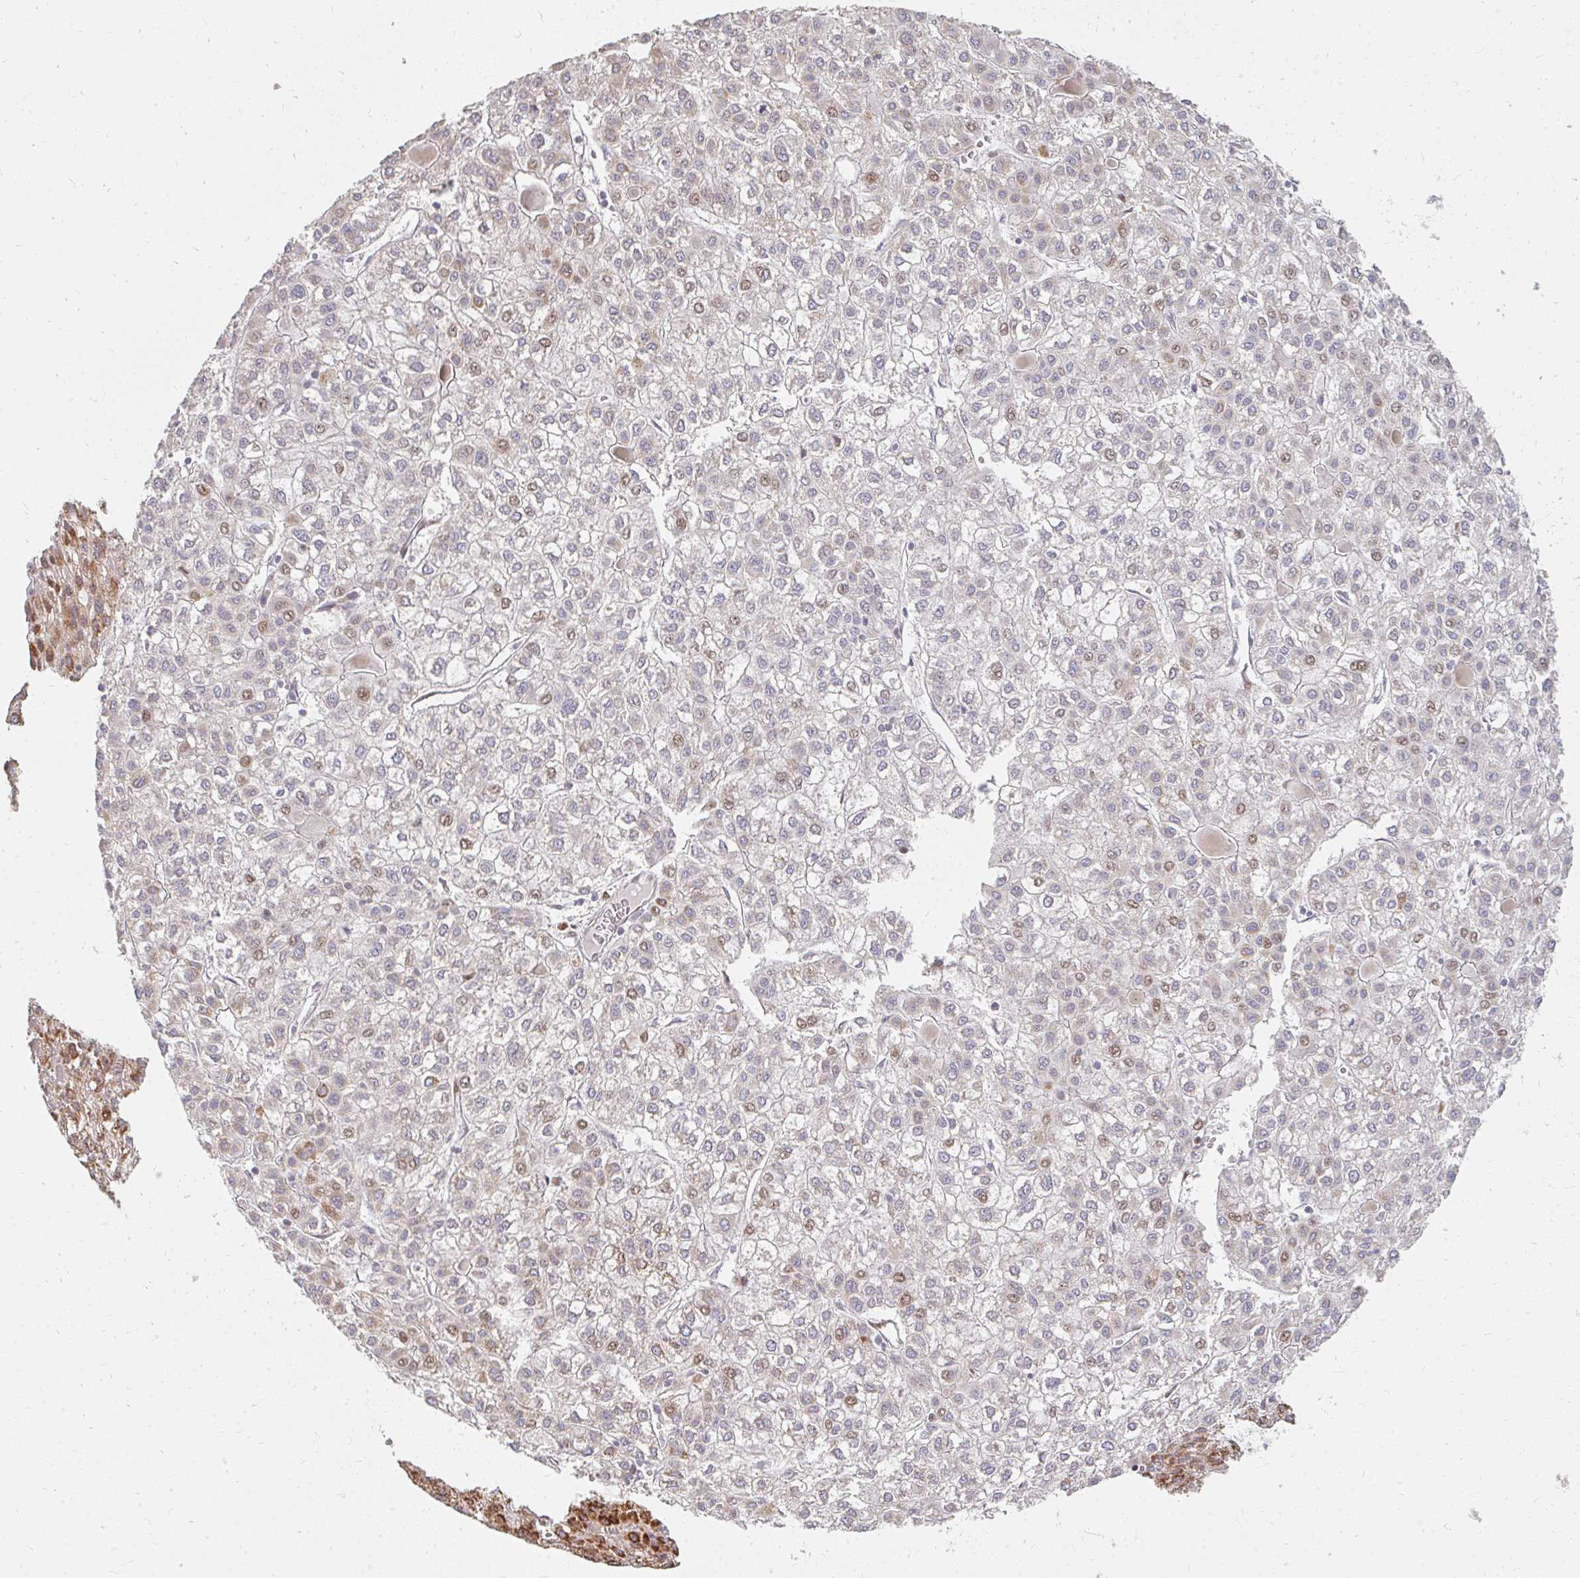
{"staining": {"intensity": "moderate", "quantity": "<25%", "location": "cytoplasmic/membranous,nuclear"}, "tissue": "liver cancer", "cell_type": "Tumor cells", "image_type": "cancer", "snomed": [{"axis": "morphology", "description": "Carcinoma, Hepatocellular, NOS"}, {"axis": "topography", "description": "Liver"}], "caption": "DAB (3,3'-diaminobenzidine) immunohistochemical staining of human hepatocellular carcinoma (liver) exhibits moderate cytoplasmic/membranous and nuclear protein staining in approximately <25% of tumor cells. The staining was performed using DAB (3,3'-diaminobenzidine), with brown indicating positive protein expression. Nuclei are stained blue with hematoxylin.", "gene": "PLA2G5", "patient": {"sex": "female", "age": 43}}